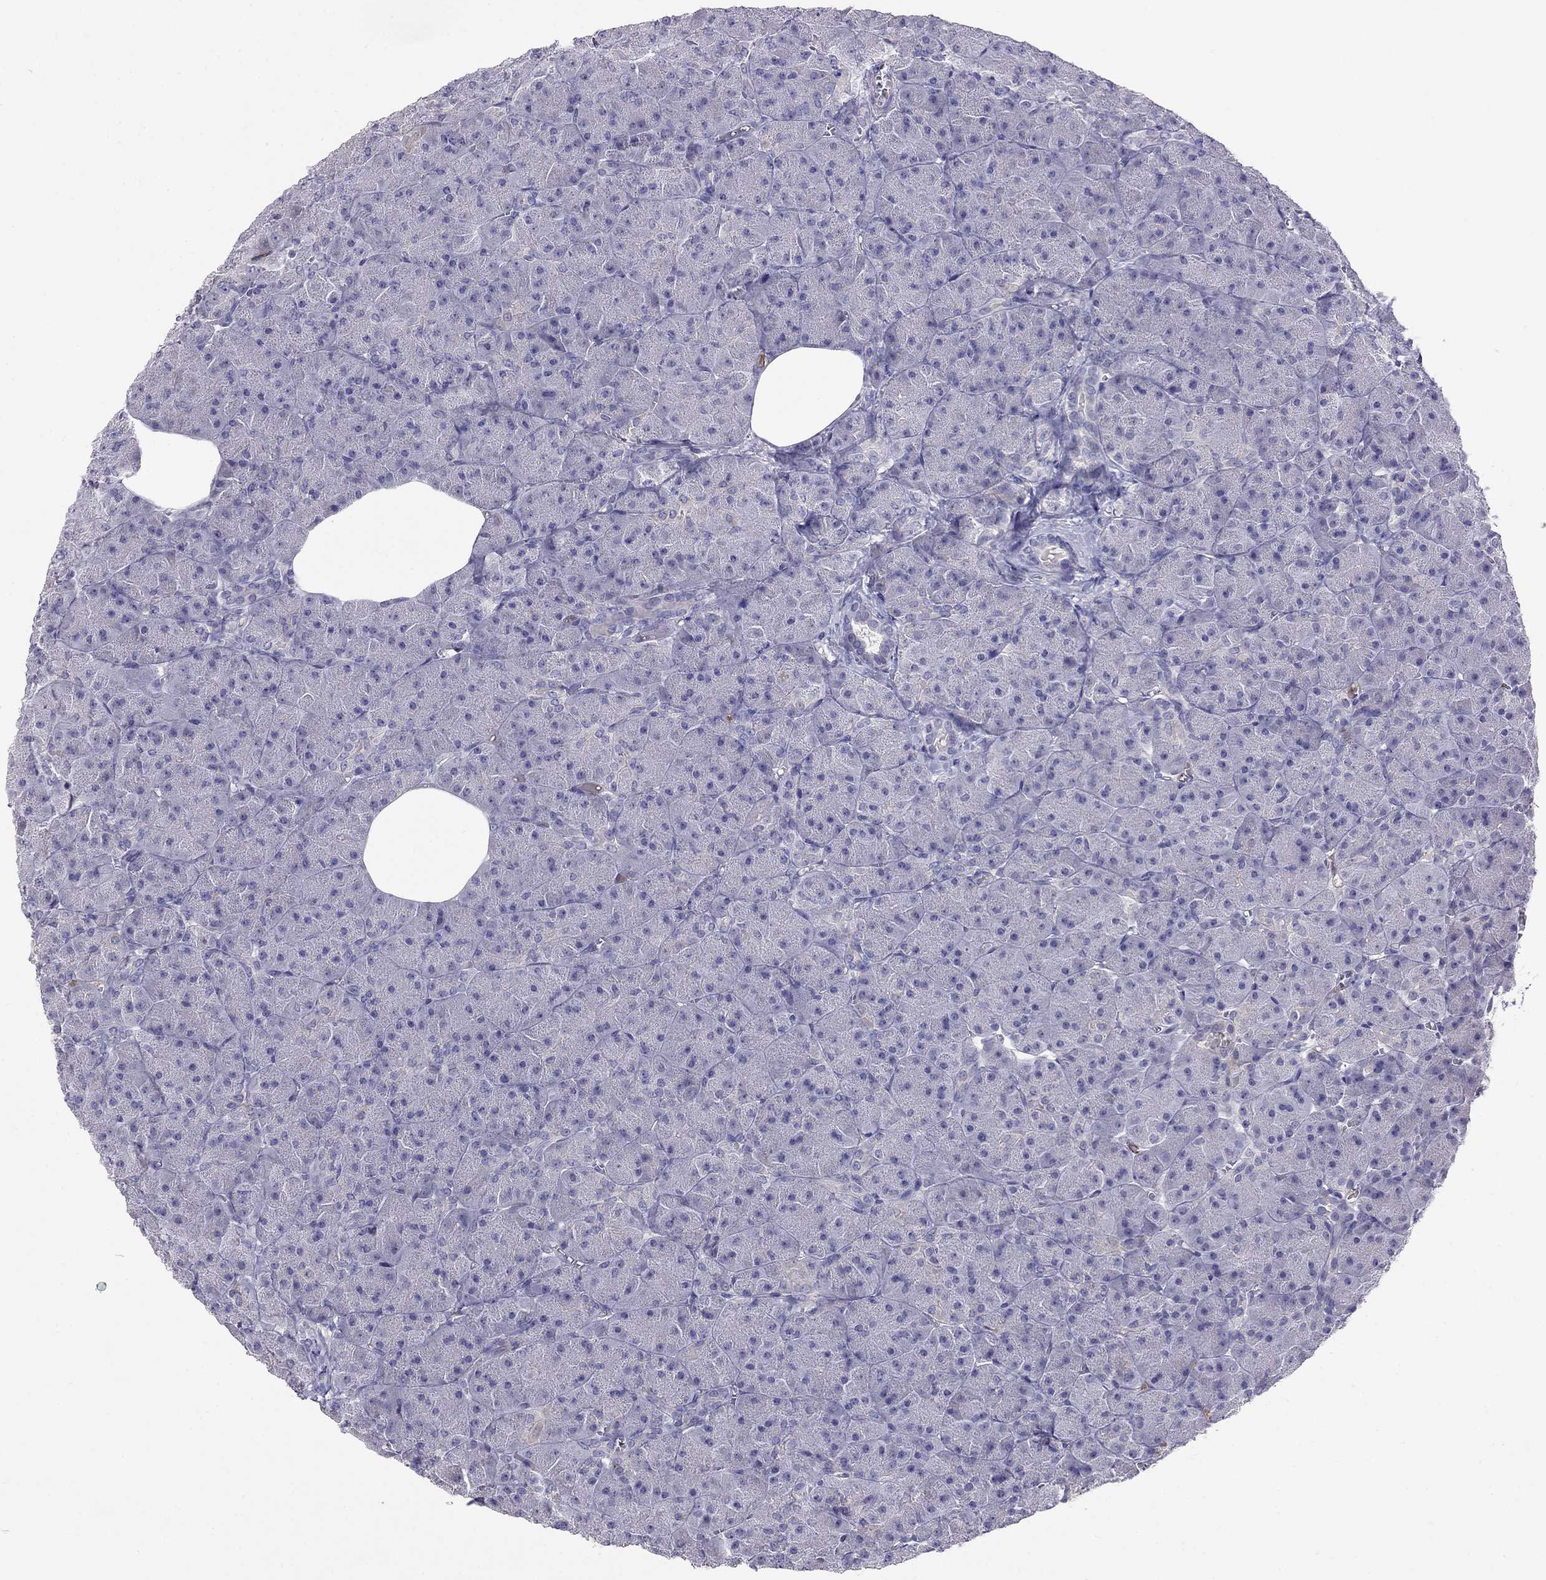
{"staining": {"intensity": "negative", "quantity": "none", "location": "none"}, "tissue": "pancreas", "cell_type": "Exocrine glandular cells", "image_type": "normal", "snomed": [{"axis": "morphology", "description": "Normal tissue, NOS"}, {"axis": "topography", "description": "Pancreas"}], "caption": "This is an IHC histopathology image of unremarkable pancreas. There is no expression in exocrine glandular cells.", "gene": "SPINT4", "patient": {"sex": "male", "age": 61}}